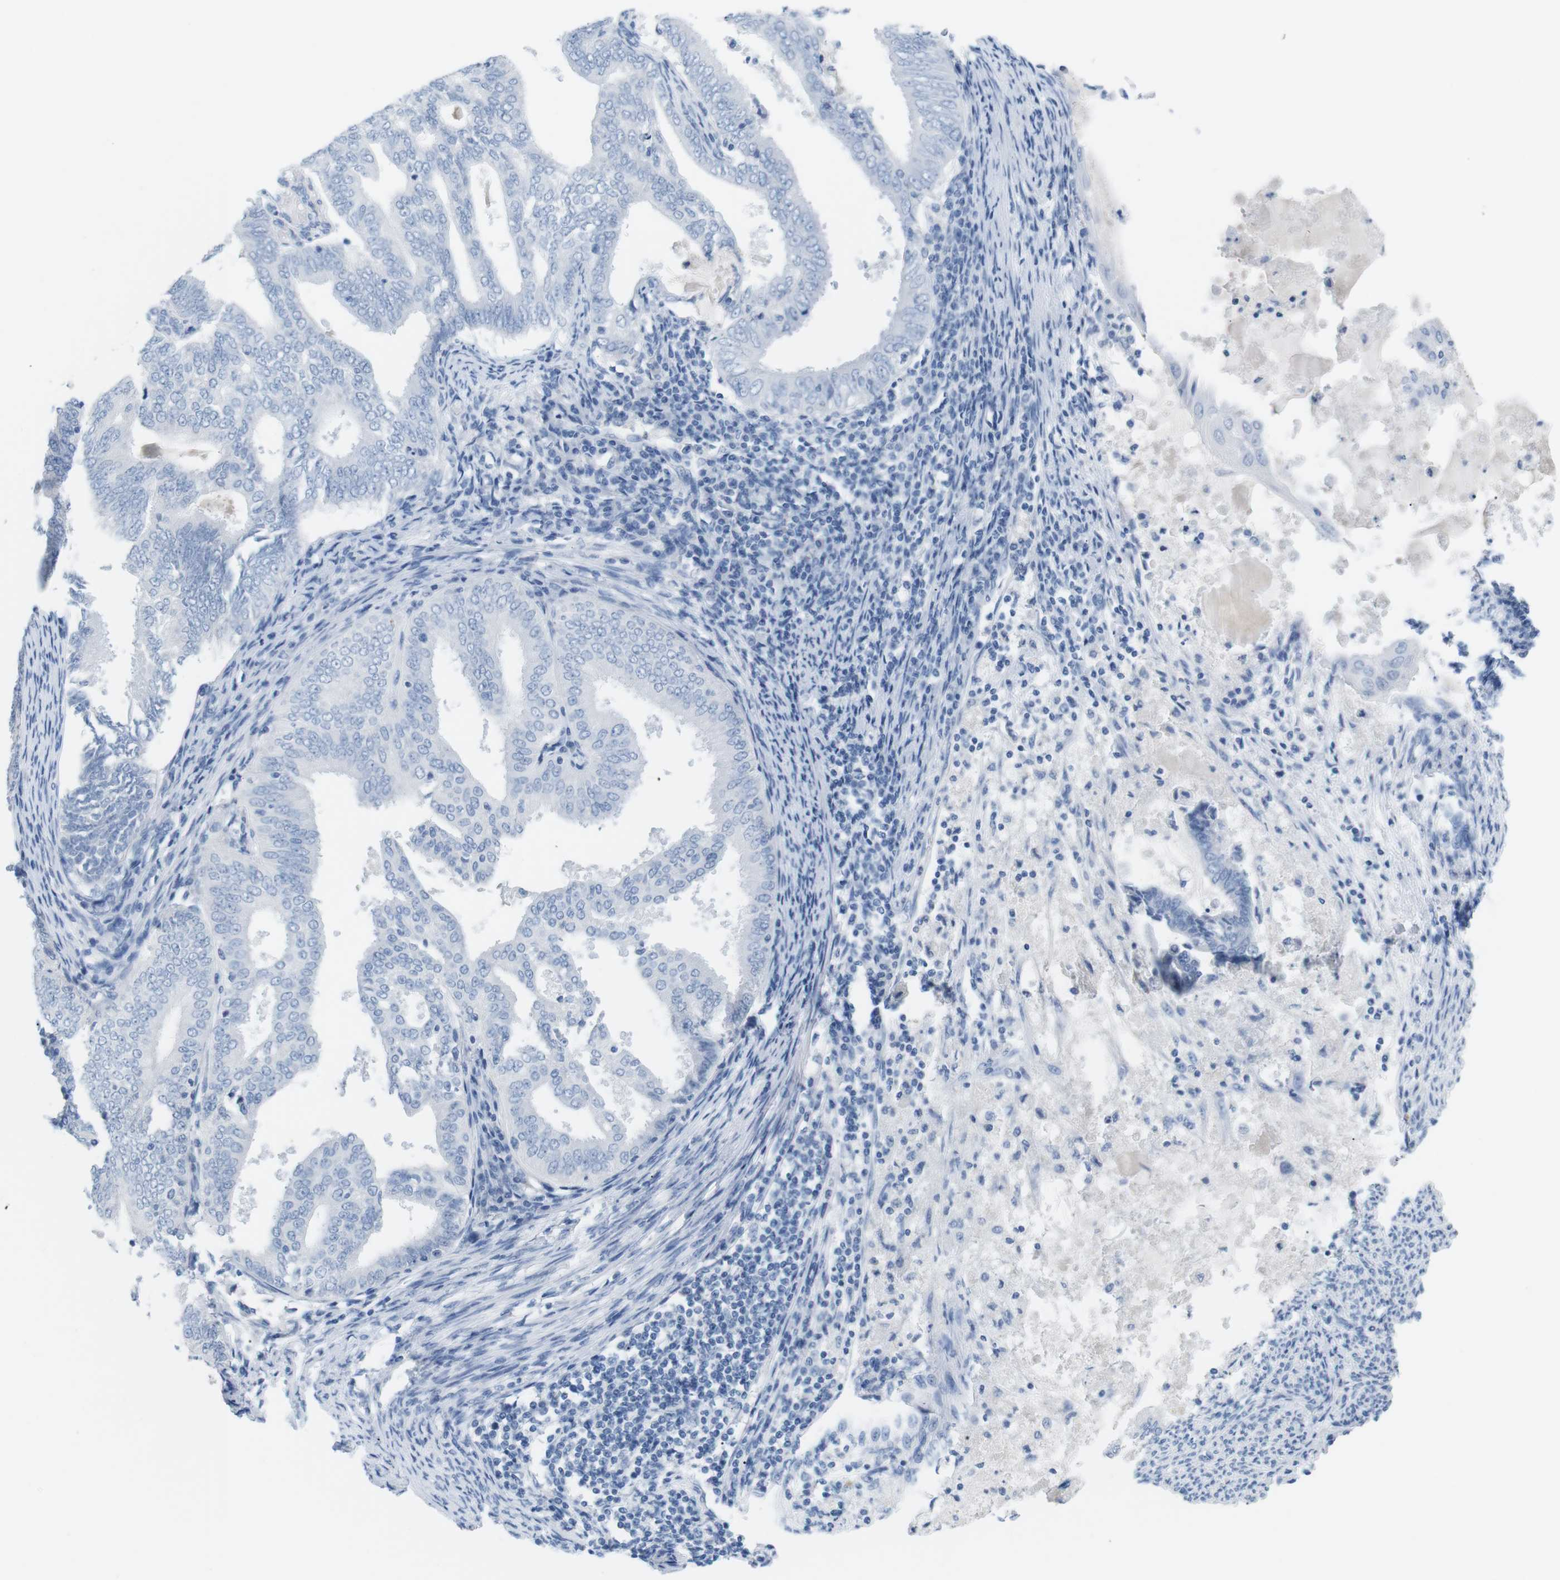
{"staining": {"intensity": "negative", "quantity": "none", "location": "none"}, "tissue": "endometrial cancer", "cell_type": "Tumor cells", "image_type": "cancer", "snomed": [{"axis": "morphology", "description": "Adenocarcinoma, NOS"}, {"axis": "topography", "description": "Endometrium"}], "caption": "Tumor cells show no significant positivity in adenocarcinoma (endometrial).", "gene": "HBG2", "patient": {"sex": "female", "age": 58}}